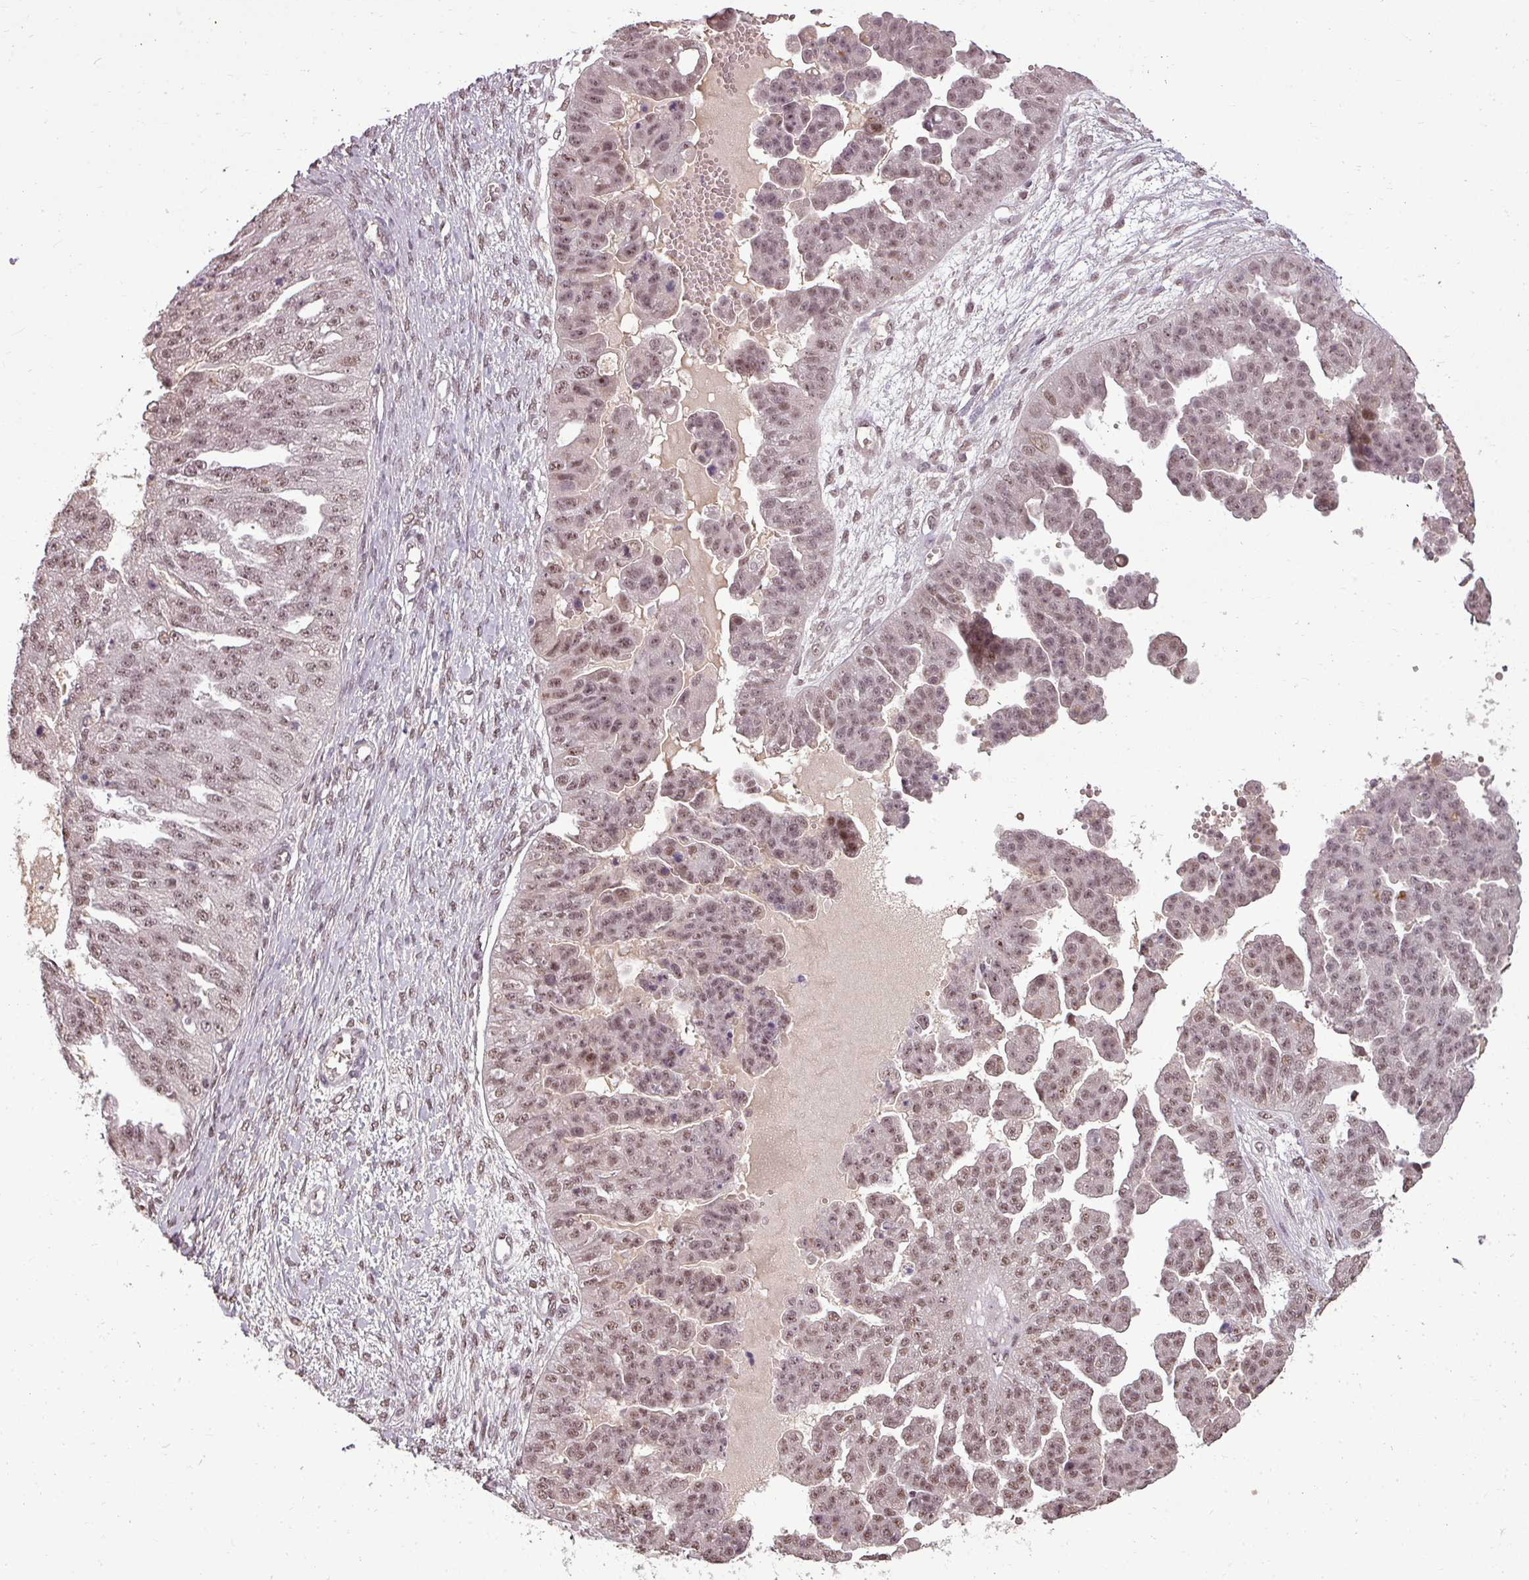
{"staining": {"intensity": "moderate", "quantity": ">75%", "location": "nuclear"}, "tissue": "ovarian cancer", "cell_type": "Tumor cells", "image_type": "cancer", "snomed": [{"axis": "morphology", "description": "Cystadenocarcinoma, serous, NOS"}, {"axis": "topography", "description": "Ovary"}], "caption": "This histopathology image shows IHC staining of human serous cystadenocarcinoma (ovarian), with medium moderate nuclear staining in approximately >75% of tumor cells.", "gene": "BCAS3", "patient": {"sex": "female", "age": 58}}